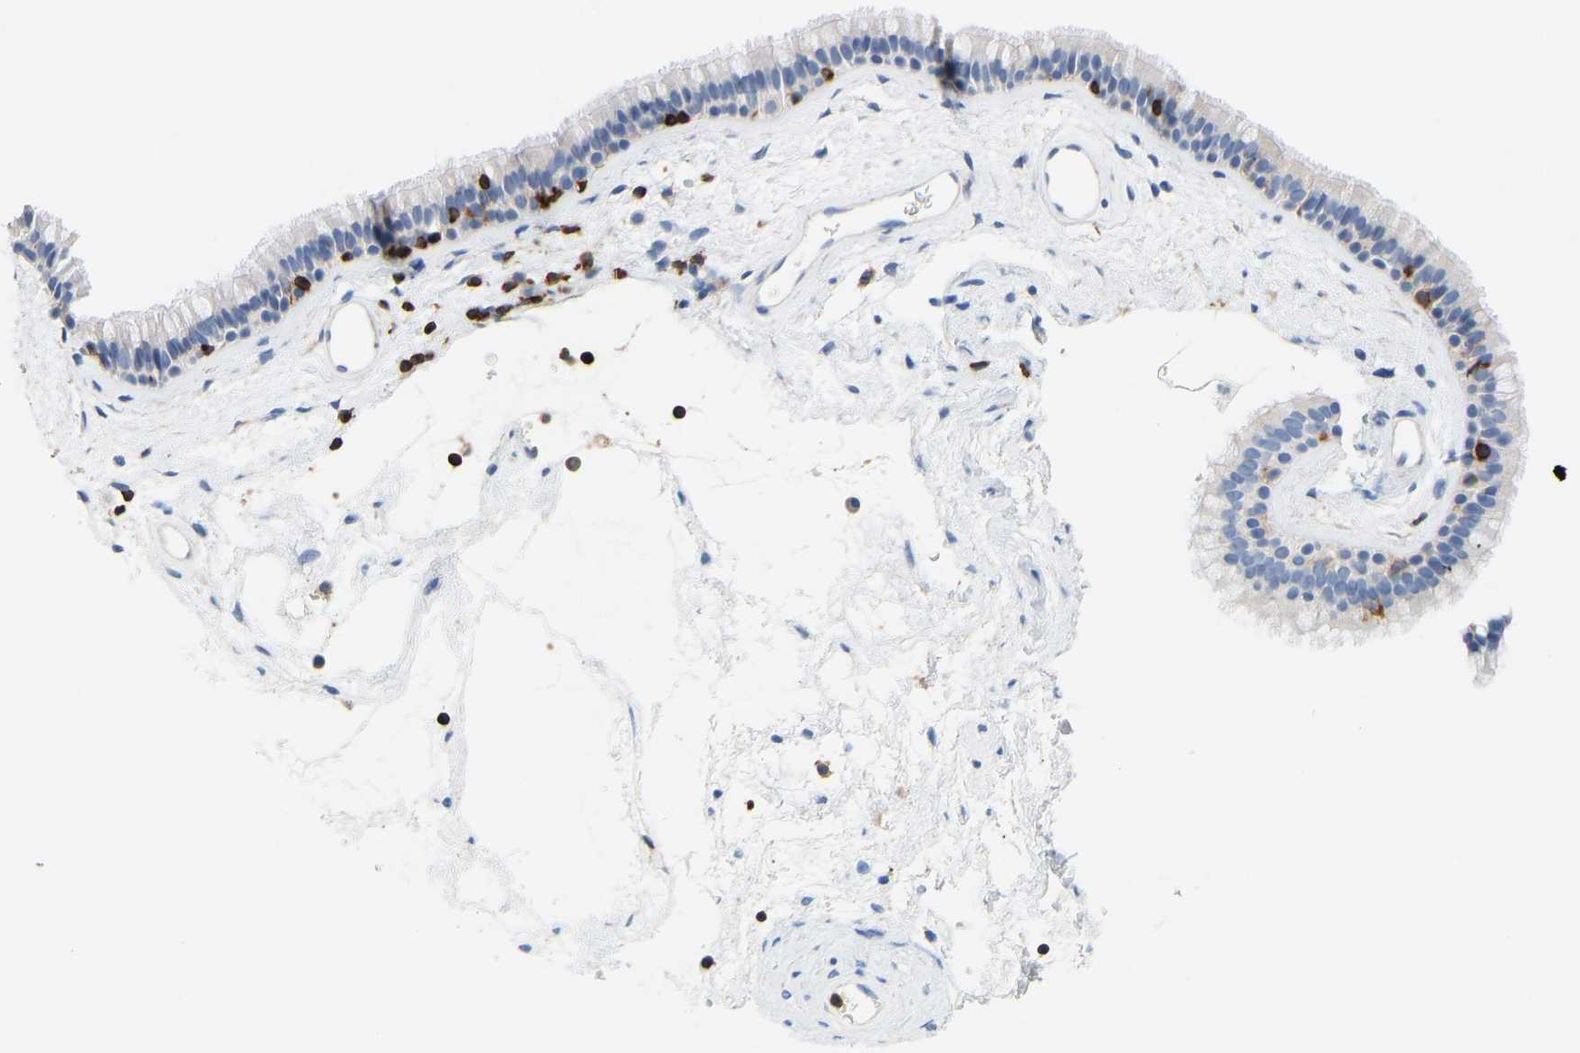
{"staining": {"intensity": "negative", "quantity": "none", "location": "none"}, "tissue": "nasopharynx", "cell_type": "Respiratory epithelial cells", "image_type": "normal", "snomed": [{"axis": "morphology", "description": "Normal tissue, NOS"}, {"axis": "morphology", "description": "Inflammation, NOS"}, {"axis": "topography", "description": "Nasopharynx"}], "caption": "Immunohistochemical staining of benign nasopharynx exhibits no significant positivity in respiratory epithelial cells.", "gene": "EVL", "patient": {"sex": "male", "age": 48}}